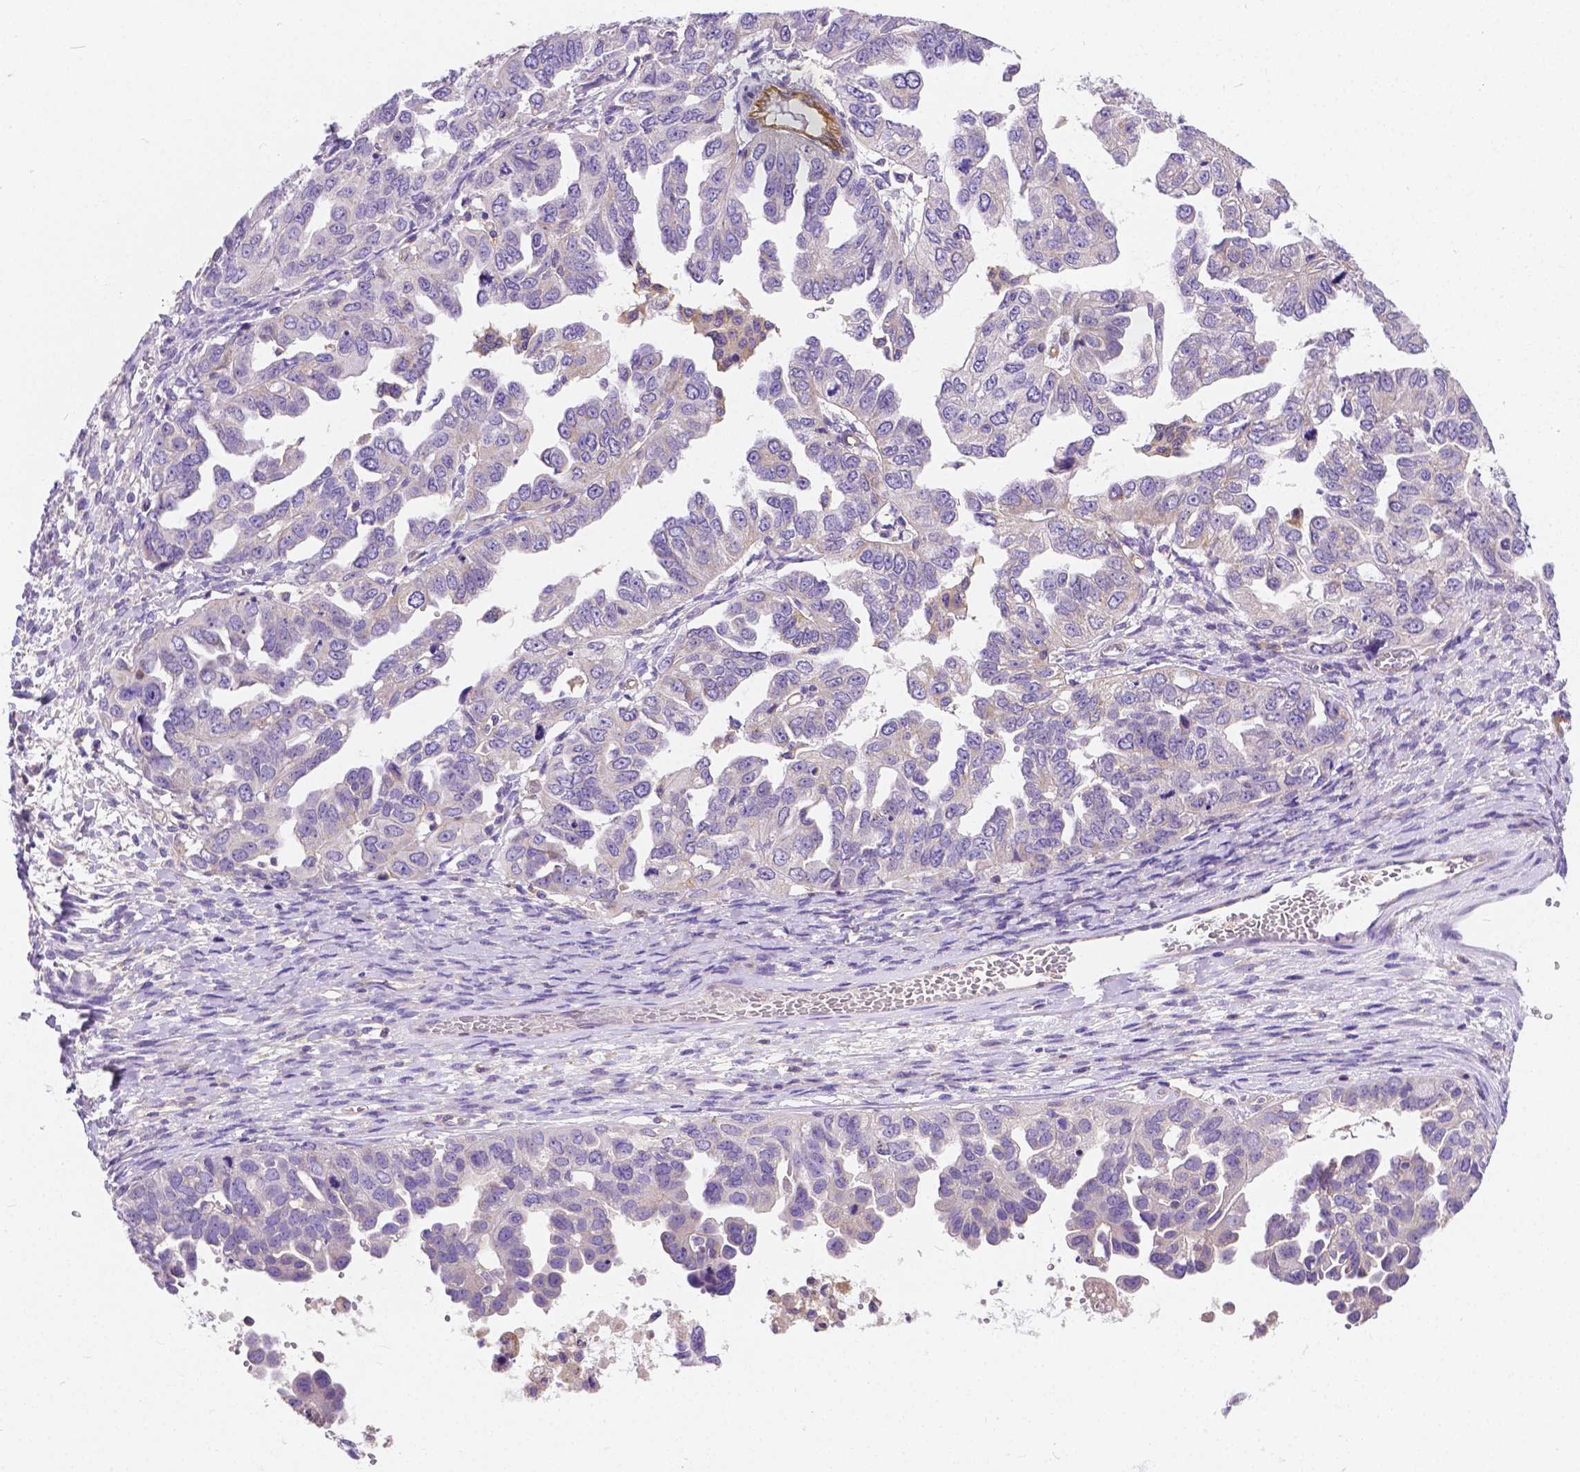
{"staining": {"intensity": "negative", "quantity": "none", "location": "none"}, "tissue": "ovarian cancer", "cell_type": "Tumor cells", "image_type": "cancer", "snomed": [{"axis": "morphology", "description": "Cystadenocarcinoma, serous, NOS"}, {"axis": "topography", "description": "Ovary"}], "caption": "DAB (3,3'-diaminobenzidine) immunohistochemical staining of ovarian serous cystadenocarcinoma reveals no significant positivity in tumor cells. The staining is performed using DAB (3,3'-diaminobenzidine) brown chromogen with nuclei counter-stained in using hematoxylin.", "gene": "RAB20", "patient": {"sex": "female", "age": 53}}